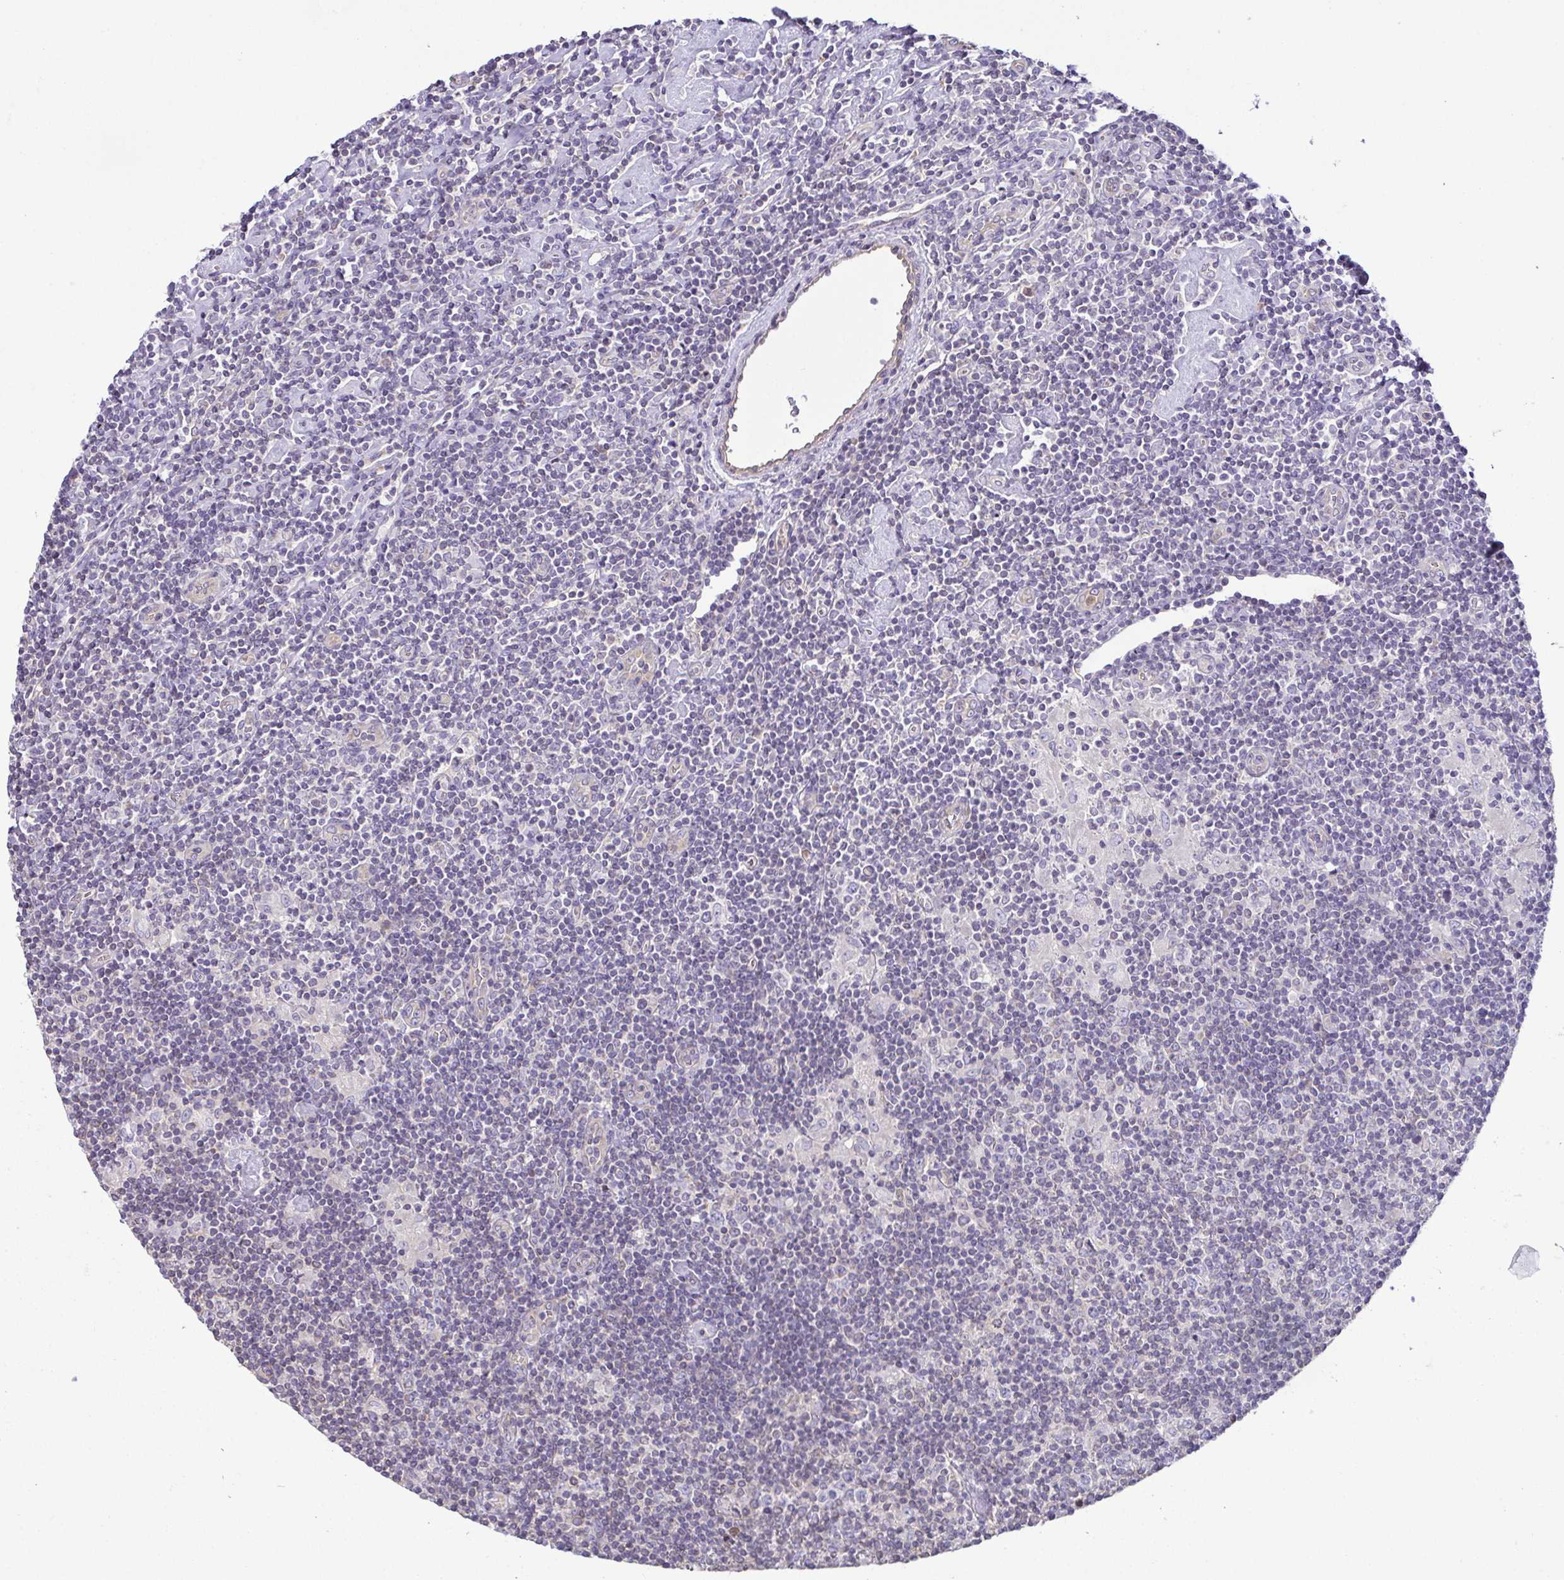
{"staining": {"intensity": "negative", "quantity": "none", "location": "none"}, "tissue": "lymphoma", "cell_type": "Tumor cells", "image_type": "cancer", "snomed": [{"axis": "morphology", "description": "Hodgkin's disease, NOS"}, {"axis": "topography", "description": "Lymph node"}], "caption": "Hodgkin's disease stained for a protein using immunohistochemistry (IHC) shows no expression tumor cells.", "gene": "MYL10", "patient": {"sex": "male", "age": 40}}